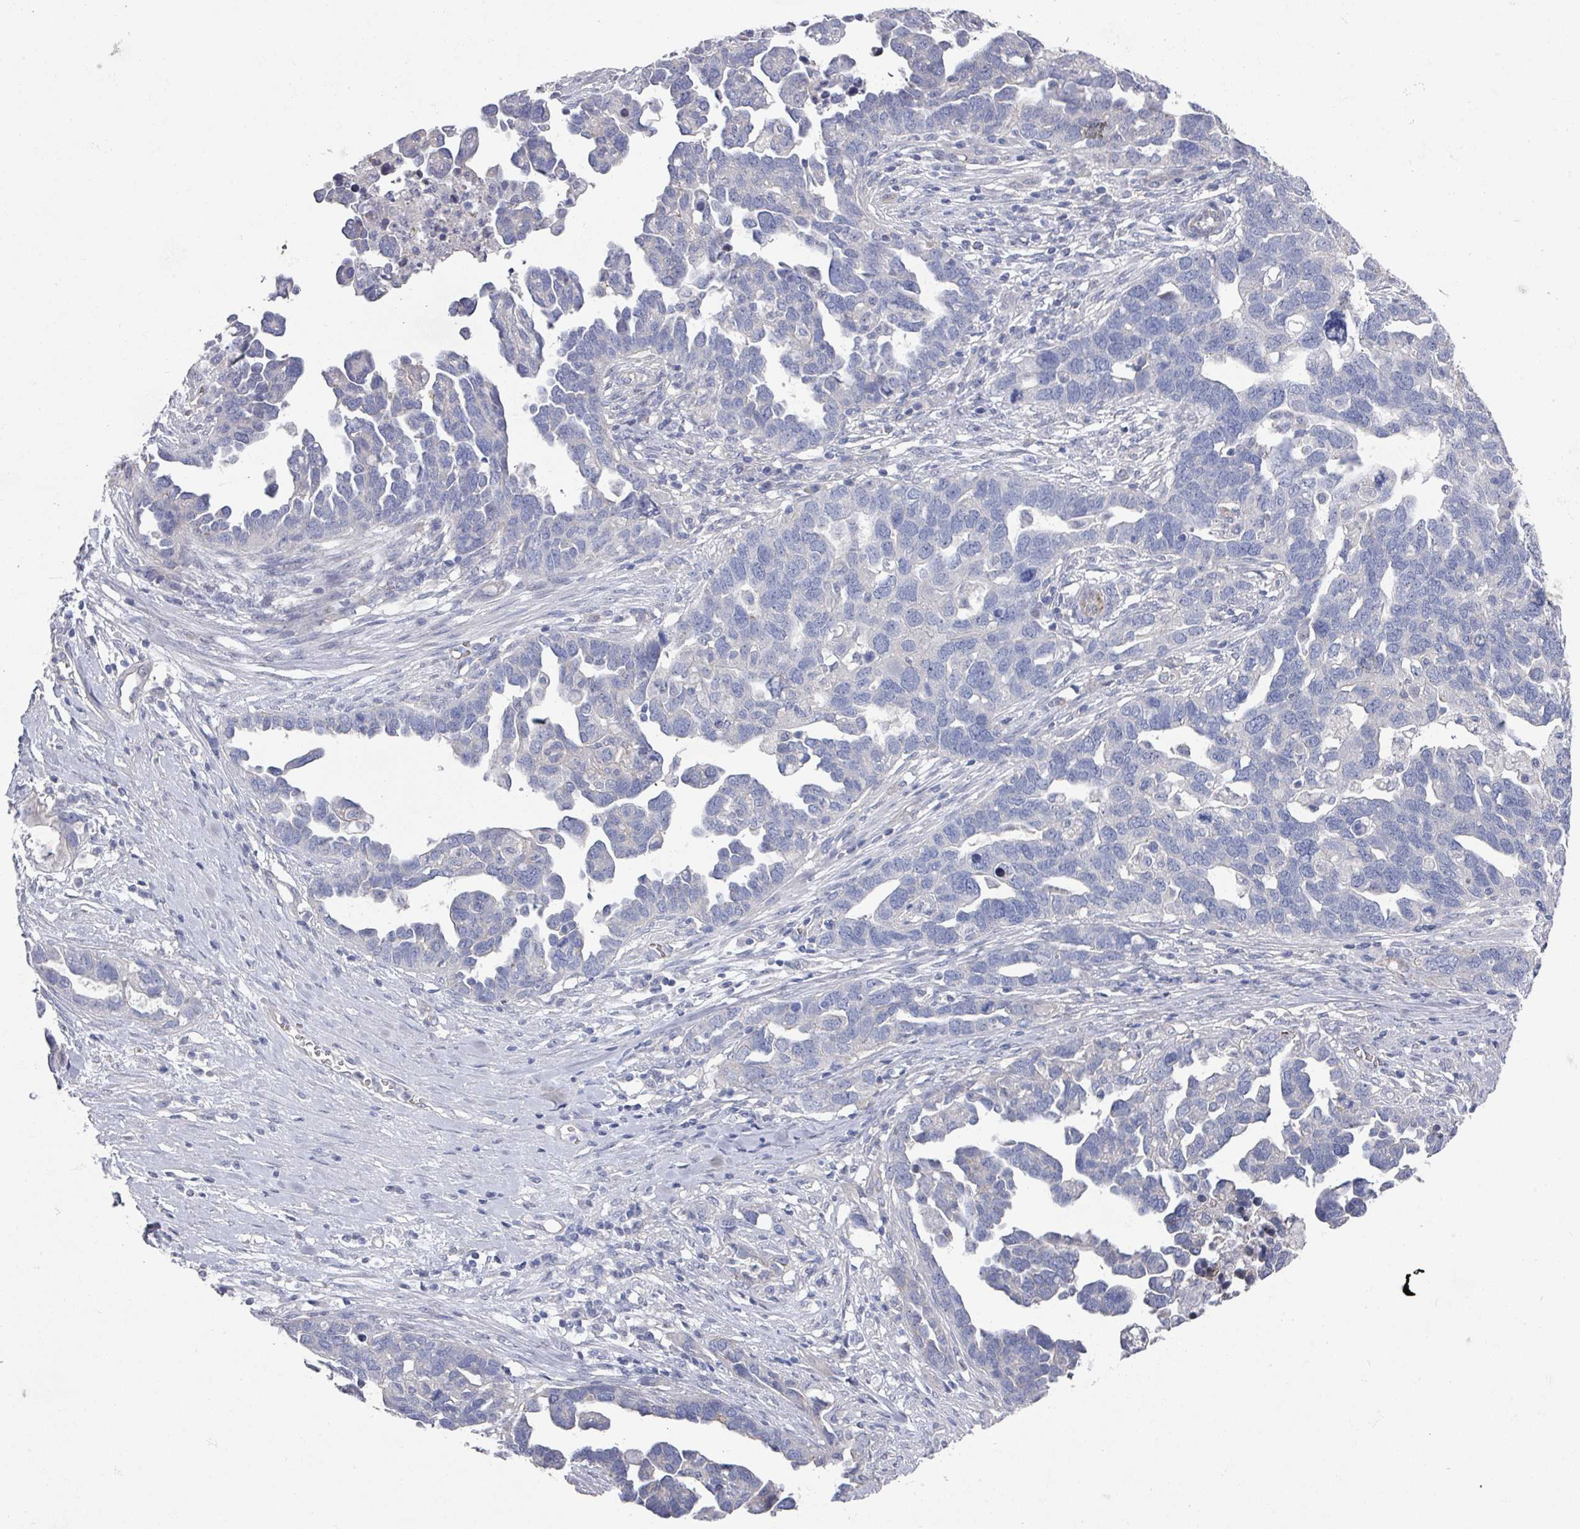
{"staining": {"intensity": "negative", "quantity": "none", "location": "none"}, "tissue": "ovarian cancer", "cell_type": "Tumor cells", "image_type": "cancer", "snomed": [{"axis": "morphology", "description": "Cystadenocarcinoma, serous, NOS"}, {"axis": "topography", "description": "Ovary"}], "caption": "This is an immunohistochemistry photomicrograph of serous cystadenocarcinoma (ovarian). There is no expression in tumor cells.", "gene": "EFL1", "patient": {"sex": "female", "age": 54}}